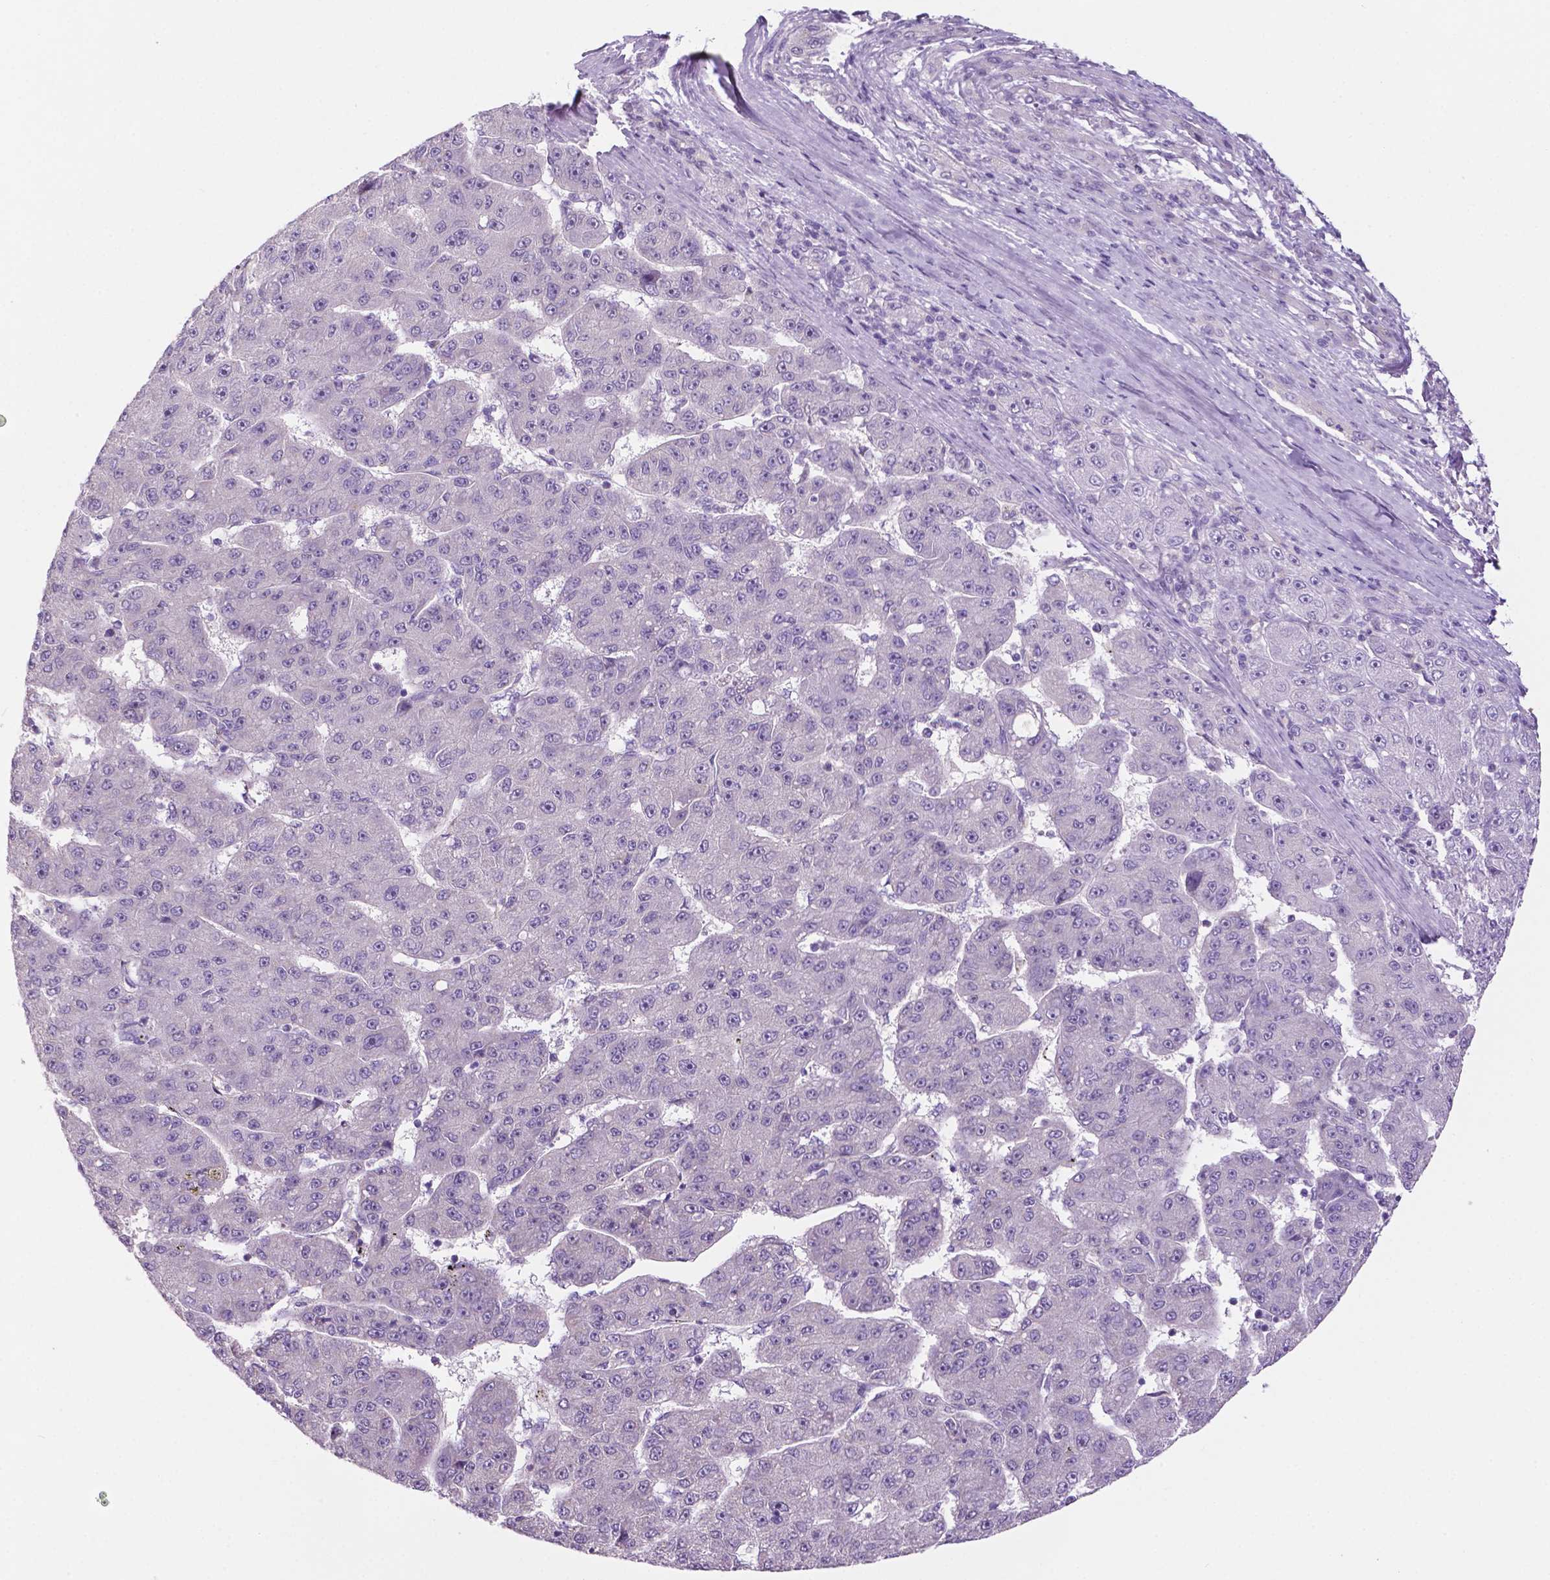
{"staining": {"intensity": "negative", "quantity": "none", "location": "none"}, "tissue": "liver cancer", "cell_type": "Tumor cells", "image_type": "cancer", "snomed": [{"axis": "morphology", "description": "Carcinoma, Hepatocellular, NOS"}, {"axis": "topography", "description": "Liver"}], "caption": "DAB (3,3'-diaminobenzidine) immunohistochemical staining of human liver hepatocellular carcinoma demonstrates no significant expression in tumor cells.", "gene": "FAM50B", "patient": {"sex": "male", "age": 67}}